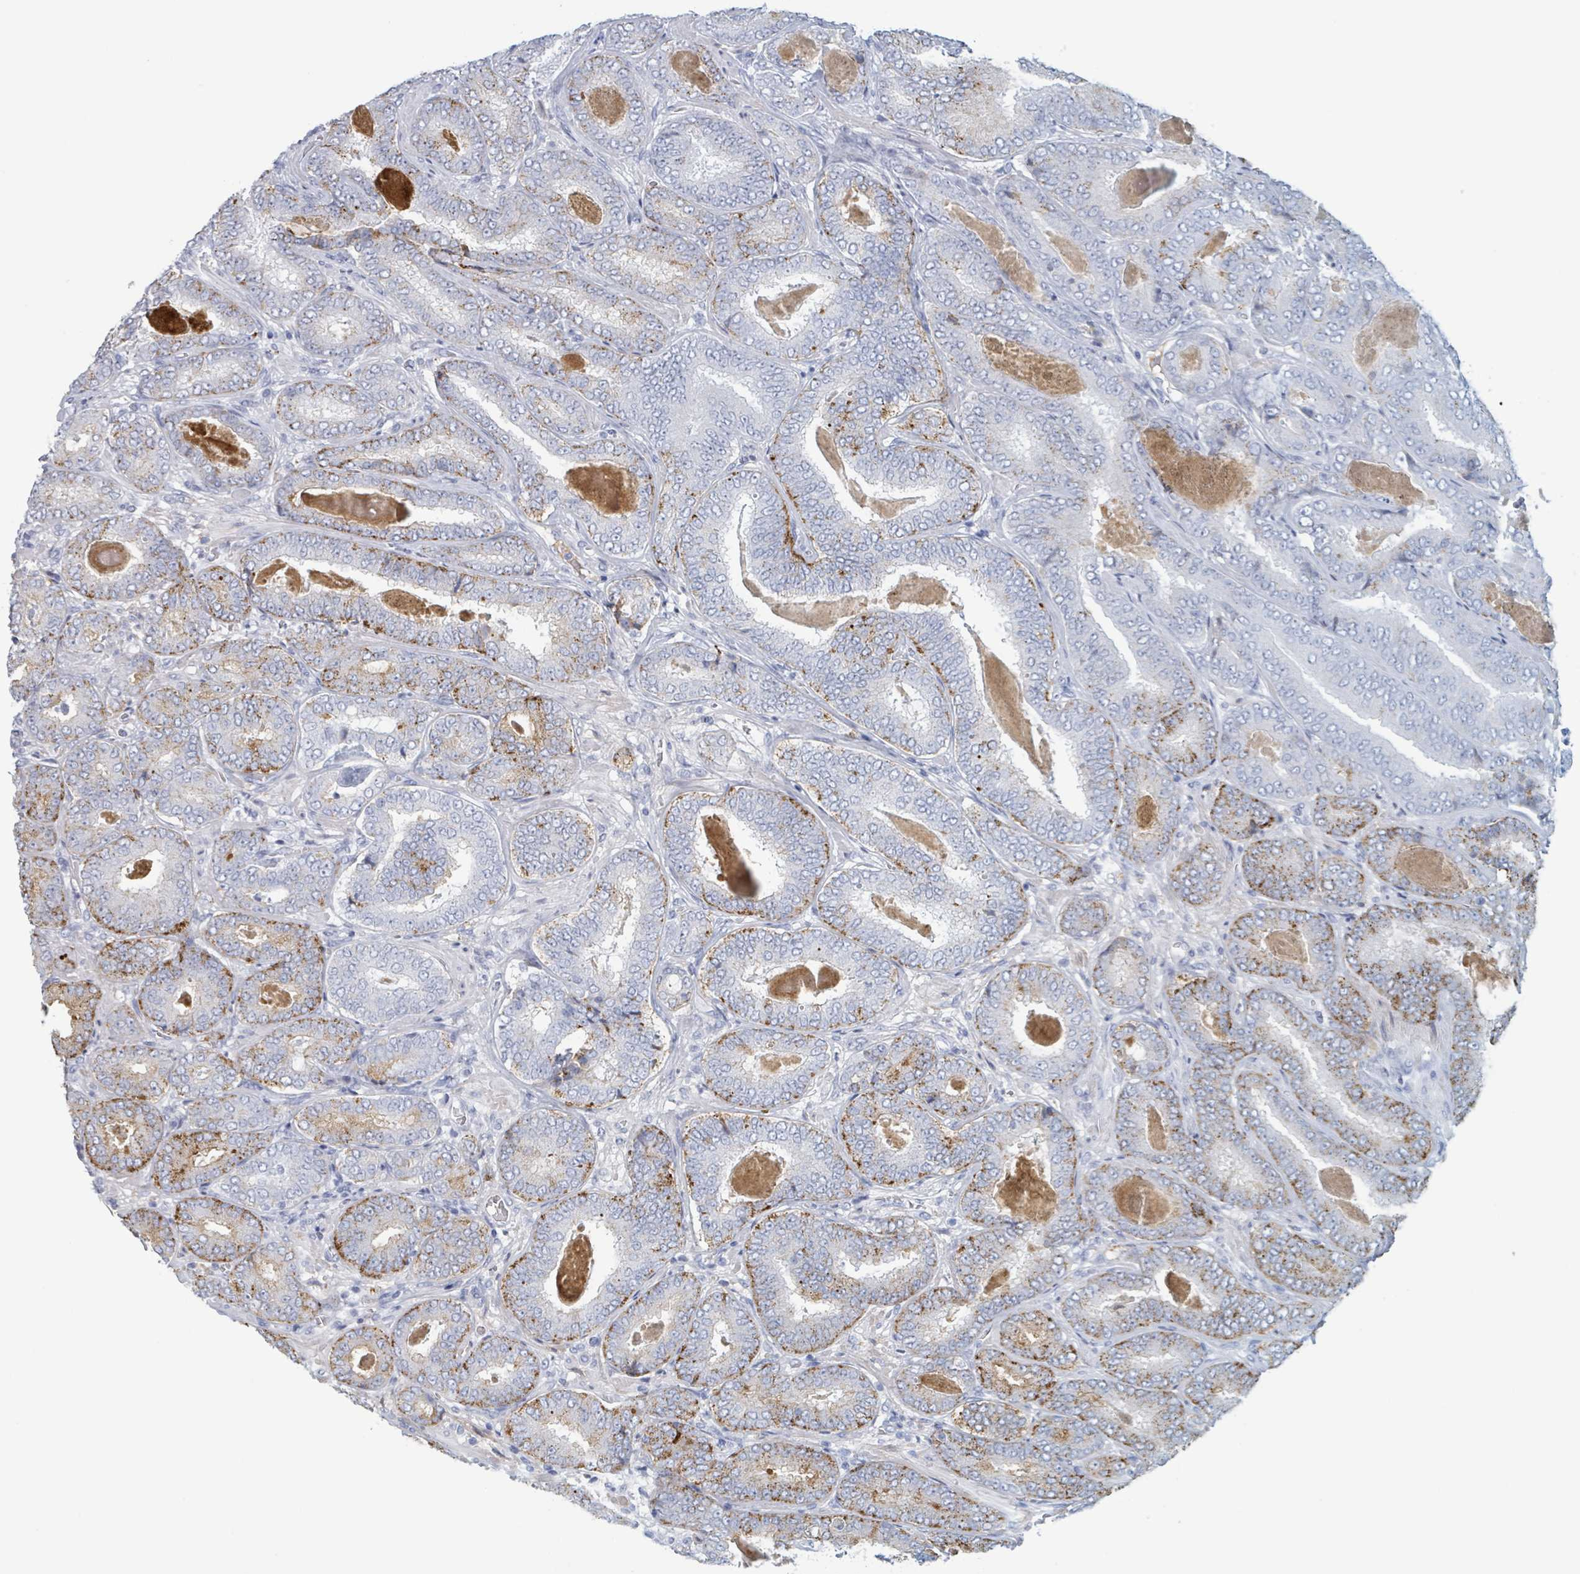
{"staining": {"intensity": "moderate", "quantity": "<25%", "location": "cytoplasmic/membranous"}, "tissue": "prostate cancer", "cell_type": "Tumor cells", "image_type": "cancer", "snomed": [{"axis": "morphology", "description": "Adenocarcinoma, High grade"}, {"axis": "topography", "description": "Prostate"}], "caption": "Prostate cancer stained with a brown dye shows moderate cytoplasmic/membranous positive expression in approximately <25% of tumor cells.", "gene": "KLK4", "patient": {"sex": "male", "age": 72}}